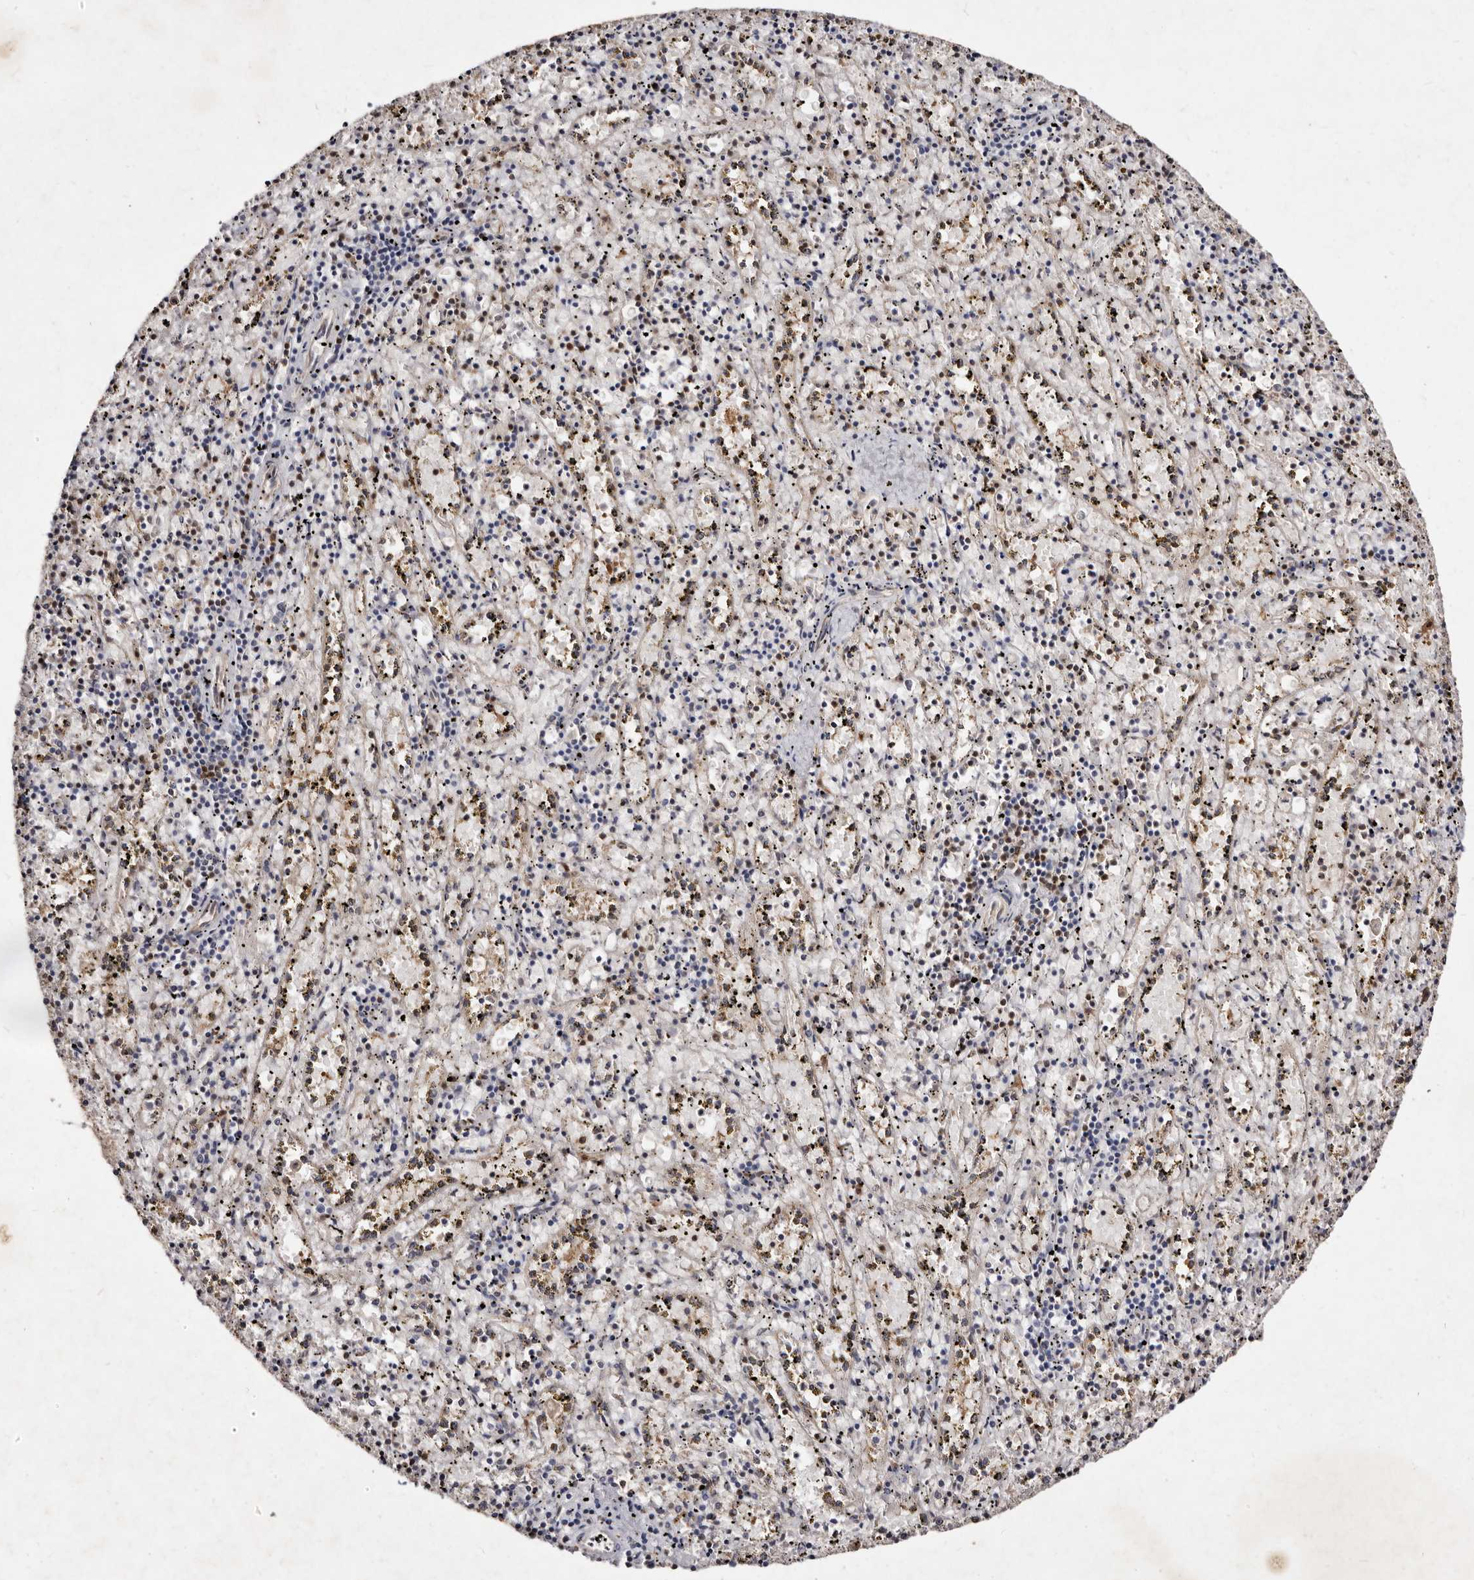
{"staining": {"intensity": "weak", "quantity": "25%-75%", "location": "cytoplasmic/membranous,nuclear"}, "tissue": "spleen", "cell_type": "Cells in red pulp", "image_type": "normal", "snomed": [{"axis": "morphology", "description": "Normal tissue, NOS"}, {"axis": "topography", "description": "Spleen"}], "caption": "An immunohistochemistry photomicrograph of benign tissue is shown. Protein staining in brown highlights weak cytoplasmic/membranous,nuclear positivity in spleen within cells in red pulp. Immunohistochemistry stains the protein in brown and the nuclei are stained blue.", "gene": "GIMAP4", "patient": {"sex": "male", "age": 11}}